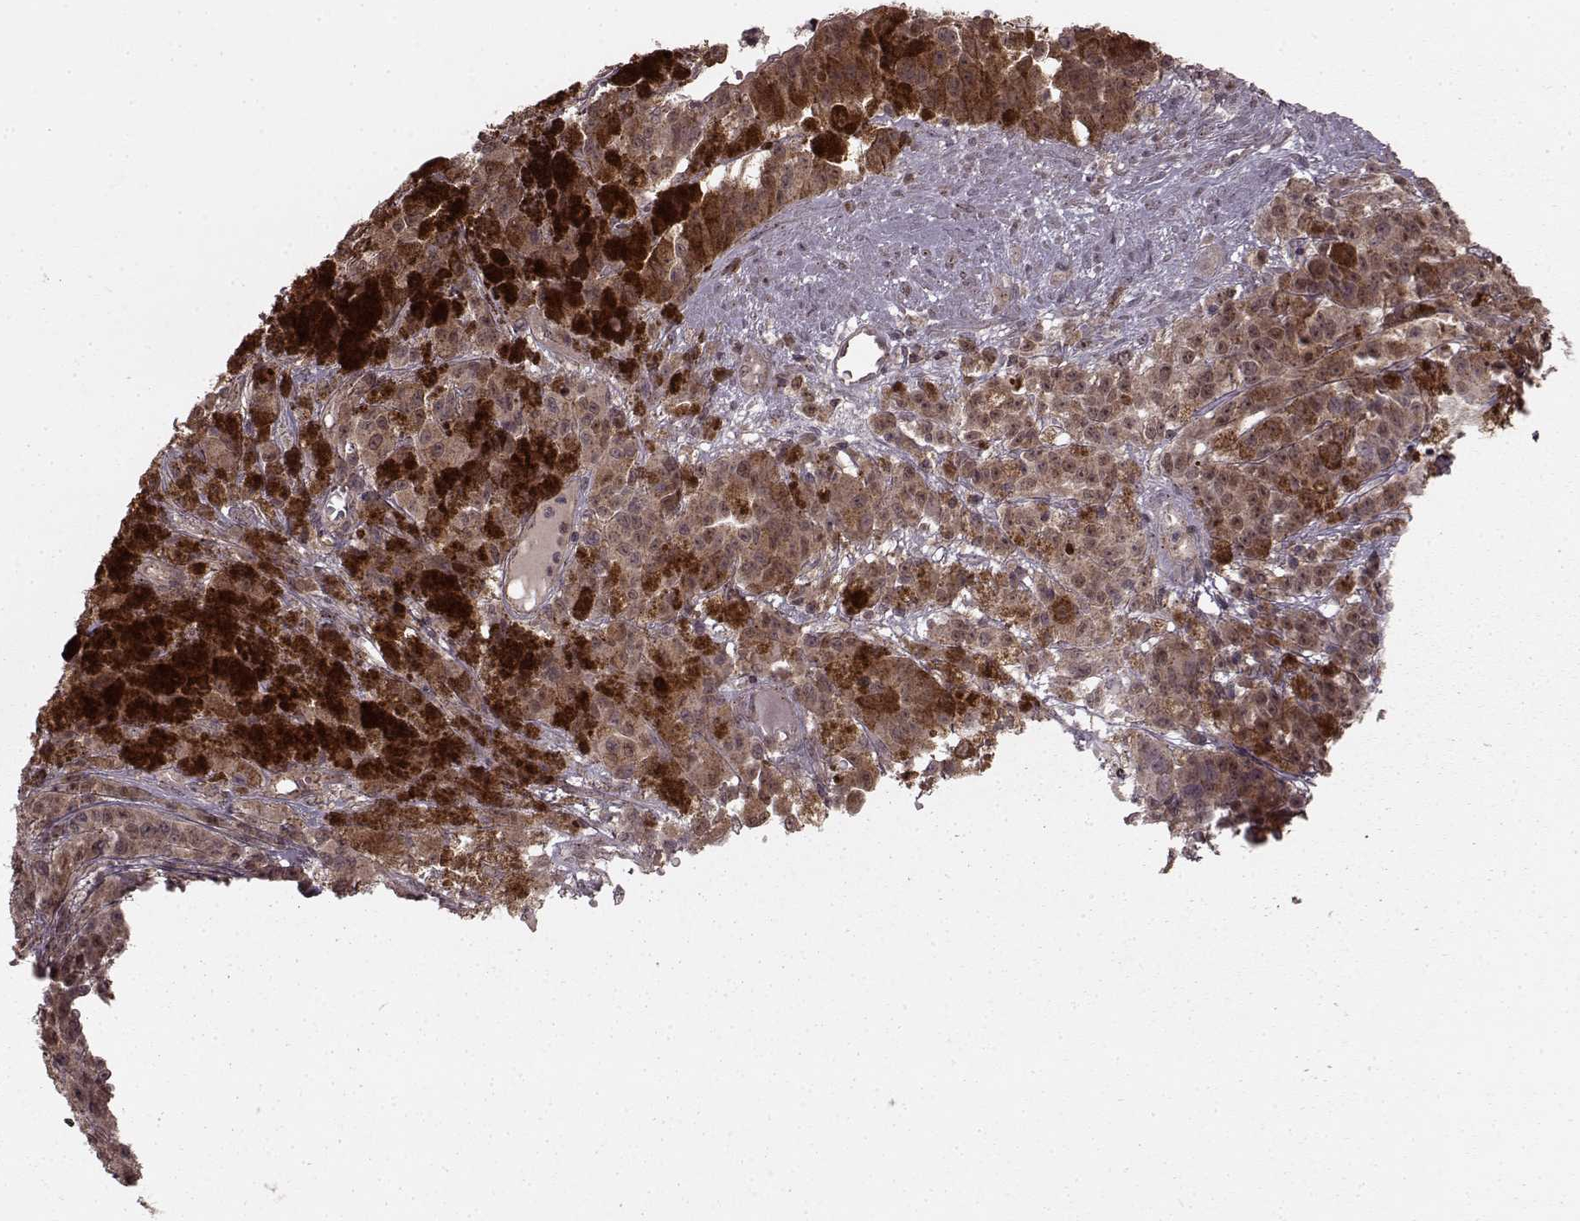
{"staining": {"intensity": "weak", "quantity": ">75%", "location": "cytoplasmic/membranous"}, "tissue": "melanoma", "cell_type": "Tumor cells", "image_type": "cancer", "snomed": [{"axis": "morphology", "description": "Malignant melanoma, NOS"}, {"axis": "topography", "description": "Skin"}], "caption": "Melanoma stained with DAB (3,3'-diaminobenzidine) immunohistochemistry exhibits low levels of weak cytoplasmic/membranous positivity in approximately >75% of tumor cells.", "gene": "GSS", "patient": {"sex": "female", "age": 58}}